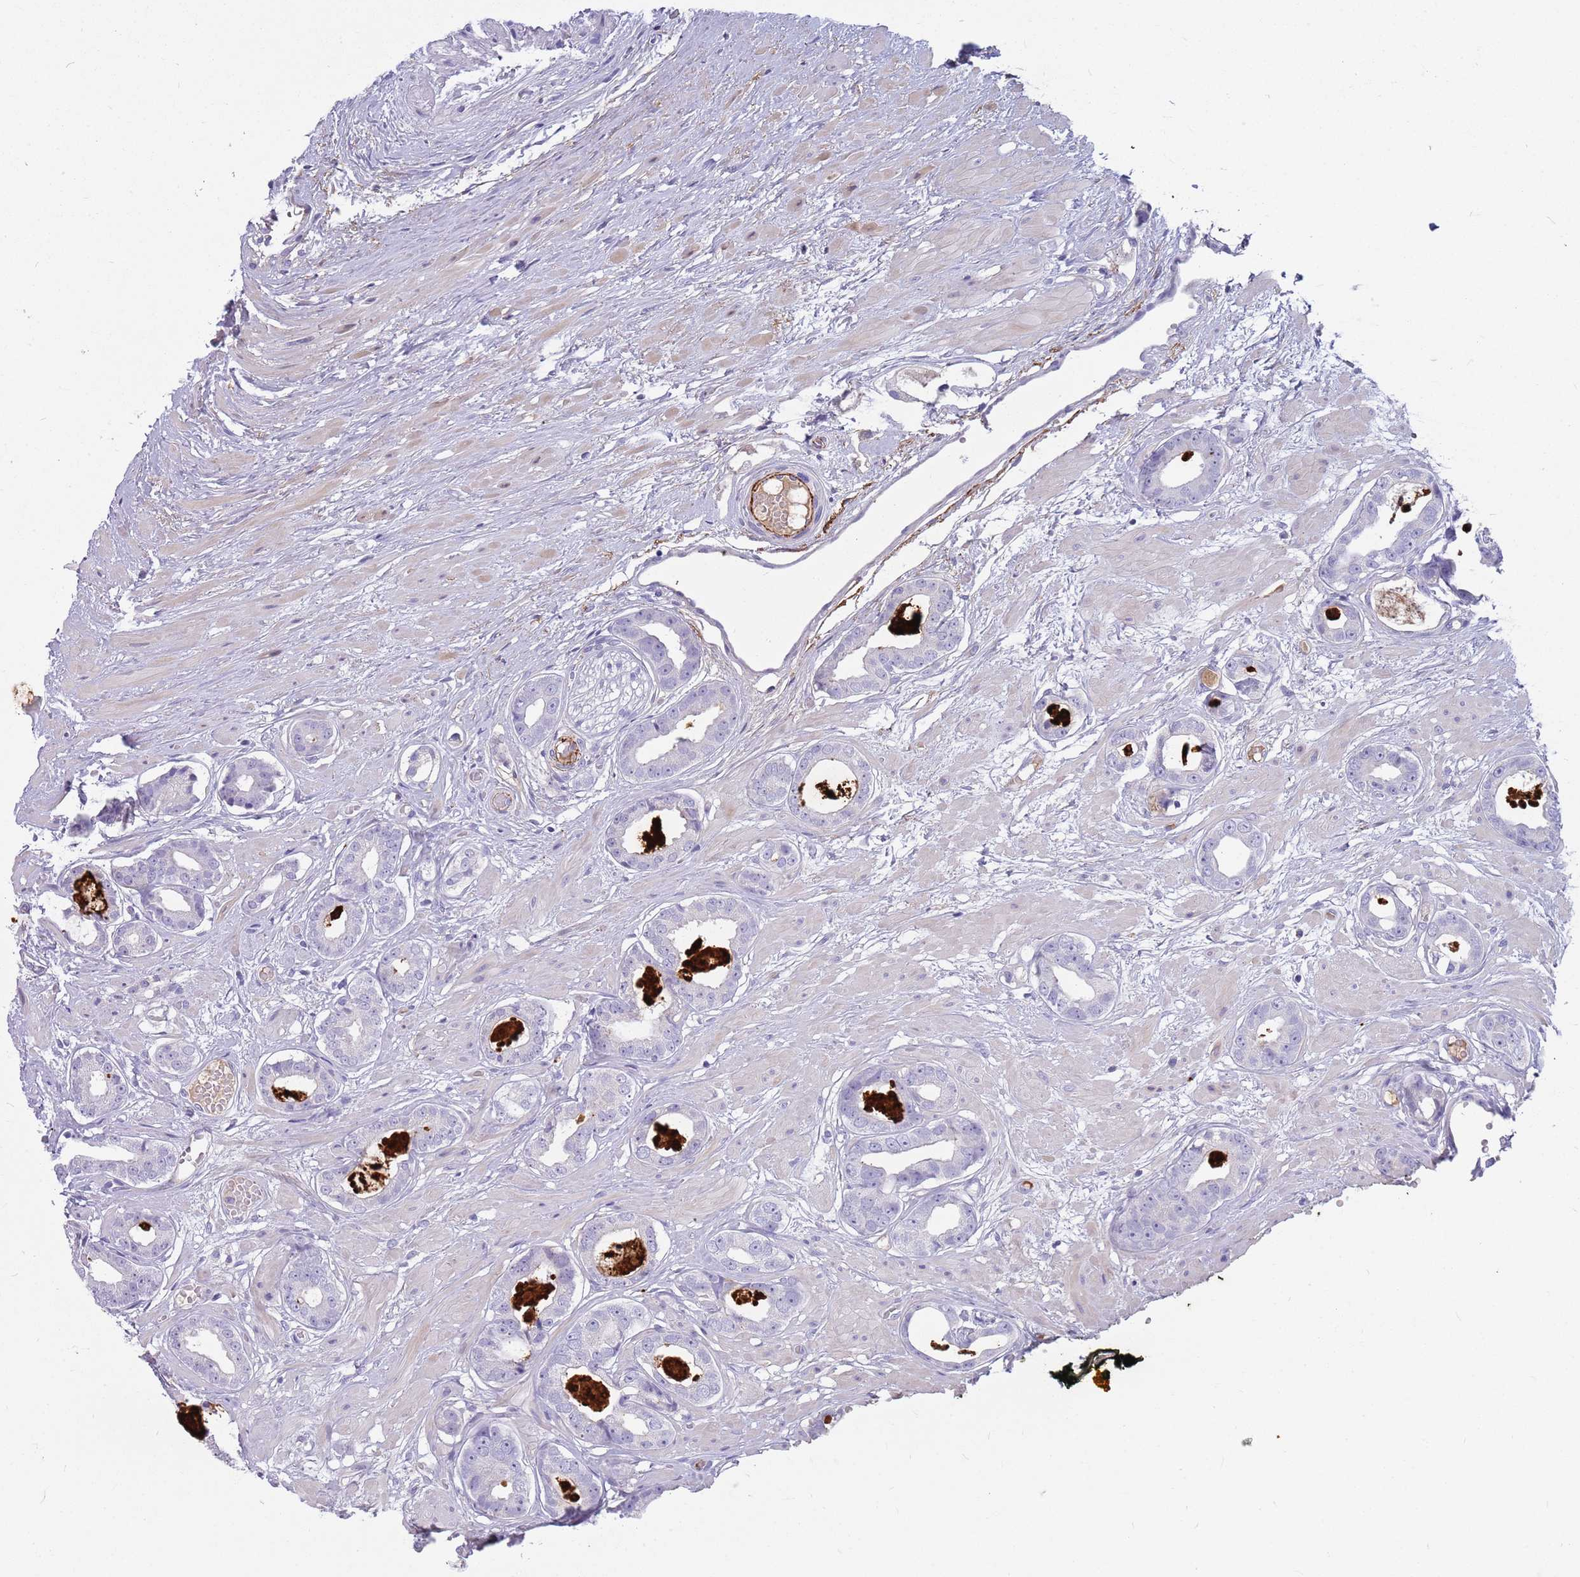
{"staining": {"intensity": "negative", "quantity": "none", "location": "none"}, "tissue": "prostate cancer", "cell_type": "Tumor cells", "image_type": "cancer", "snomed": [{"axis": "morphology", "description": "Adenocarcinoma, Low grade"}, {"axis": "topography", "description": "Prostate"}], "caption": "Human prostate cancer stained for a protein using immunohistochemistry reveals no expression in tumor cells.", "gene": "LEPROTL1", "patient": {"sex": "male", "age": 64}}